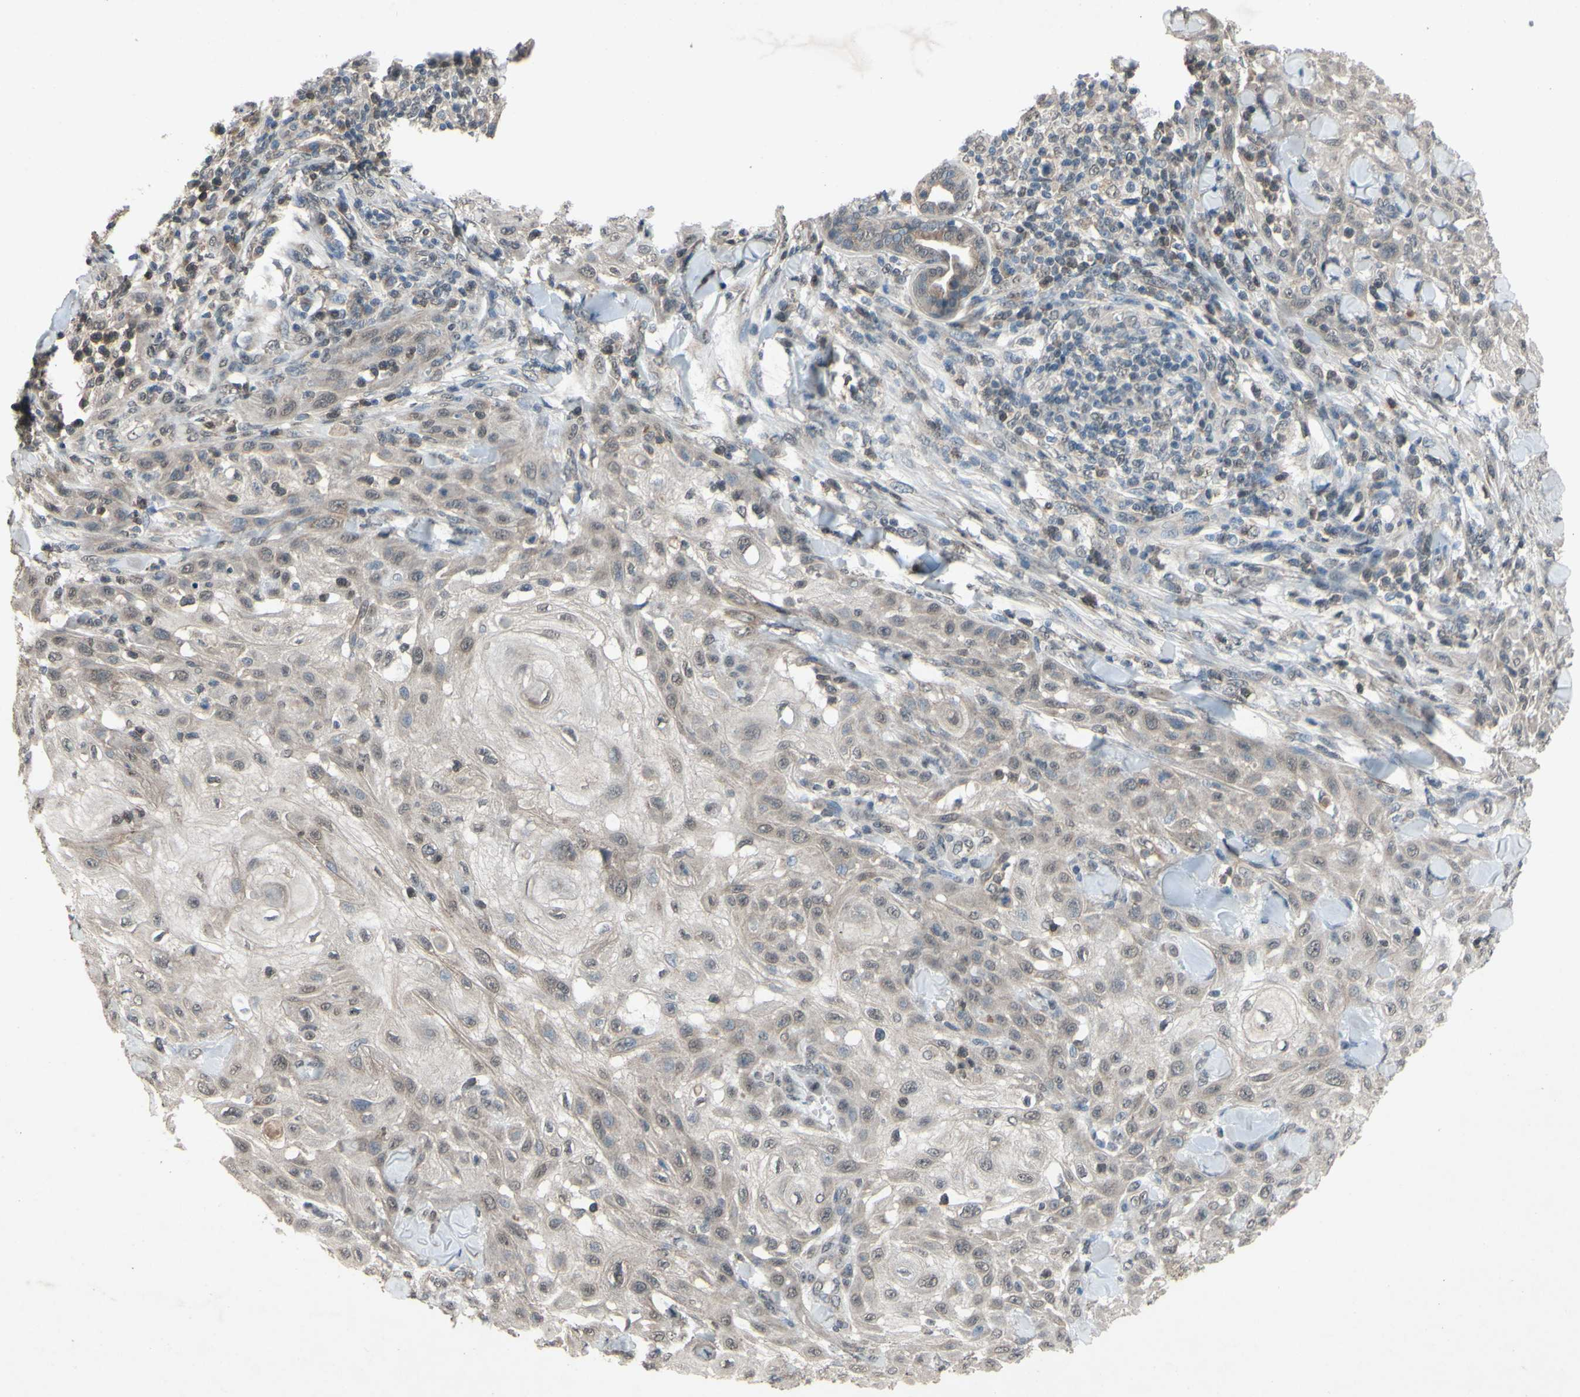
{"staining": {"intensity": "weak", "quantity": "25%-75%", "location": "cytoplasmic/membranous"}, "tissue": "skin cancer", "cell_type": "Tumor cells", "image_type": "cancer", "snomed": [{"axis": "morphology", "description": "Squamous cell carcinoma, NOS"}, {"axis": "topography", "description": "Skin"}], "caption": "Protein staining by IHC displays weak cytoplasmic/membranous expression in approximately 25%-75% of tumor cells in skin cancer.", "gene": "CDCP1", "patient": {"sex": "male", "age": 24}}